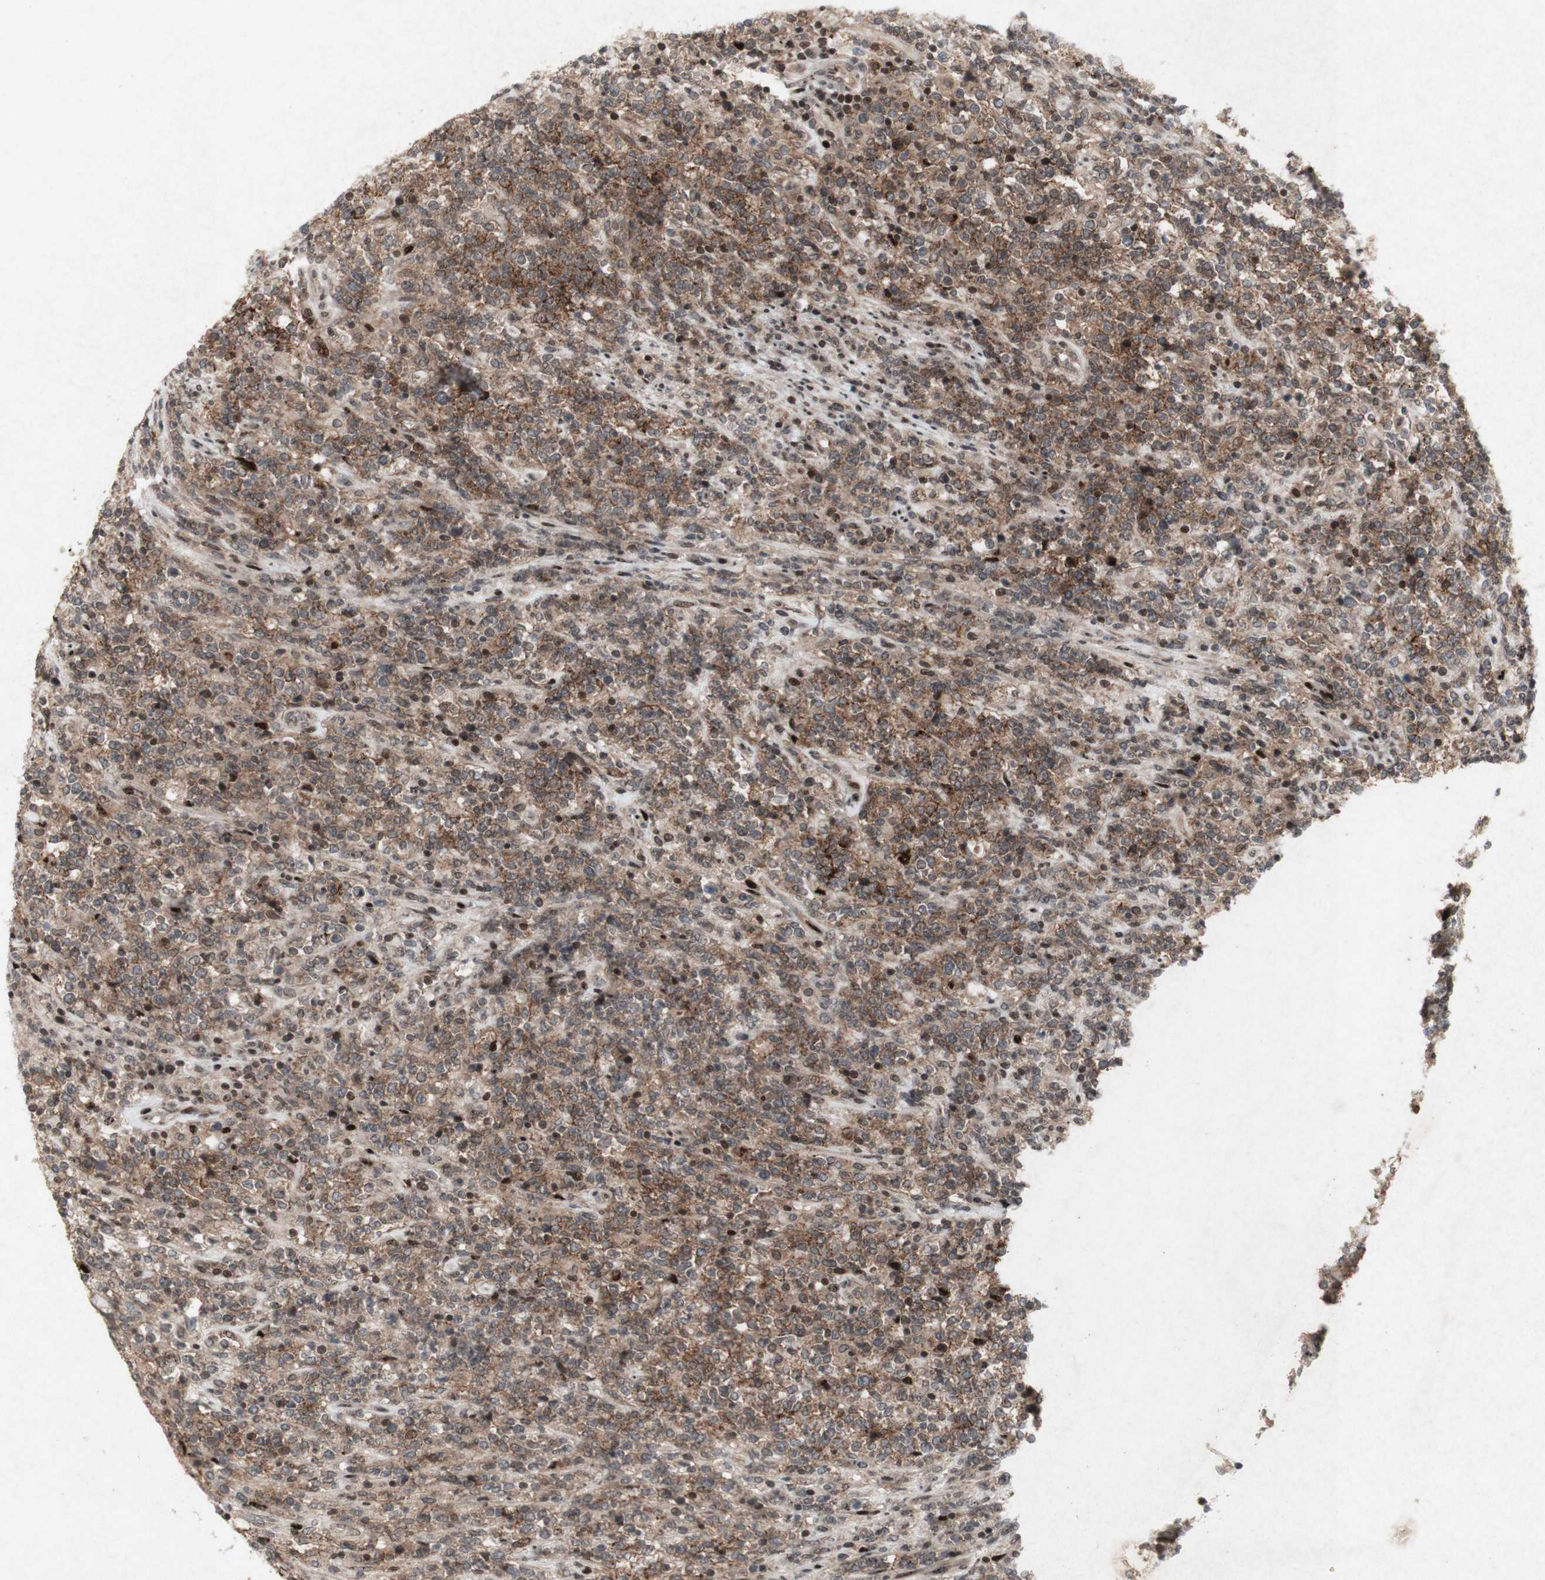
{"staining": {"intensity": "weak", "quantity": ">75%", "location": "cytoplasmic/membranous"}, "tissue": "lymphoma", "cell_type": "Tumor cells", "image_type": "cancer", "snomed": [{"axis": "morphology", "description": "Malignant lymphoma, non-Hodgkin's type, High grade"}, {"axis": "topography", "description": "Soft tissue"}], "caption": "The immunohistochemical stain highlights weak cytoplasmic/membranous expression in tumor cells of high-grade malignant lymphoma, non-Hodgkin's type tissue.", "gene": "PLXNA1", "patient": {"sex": "male", "age": 18}}